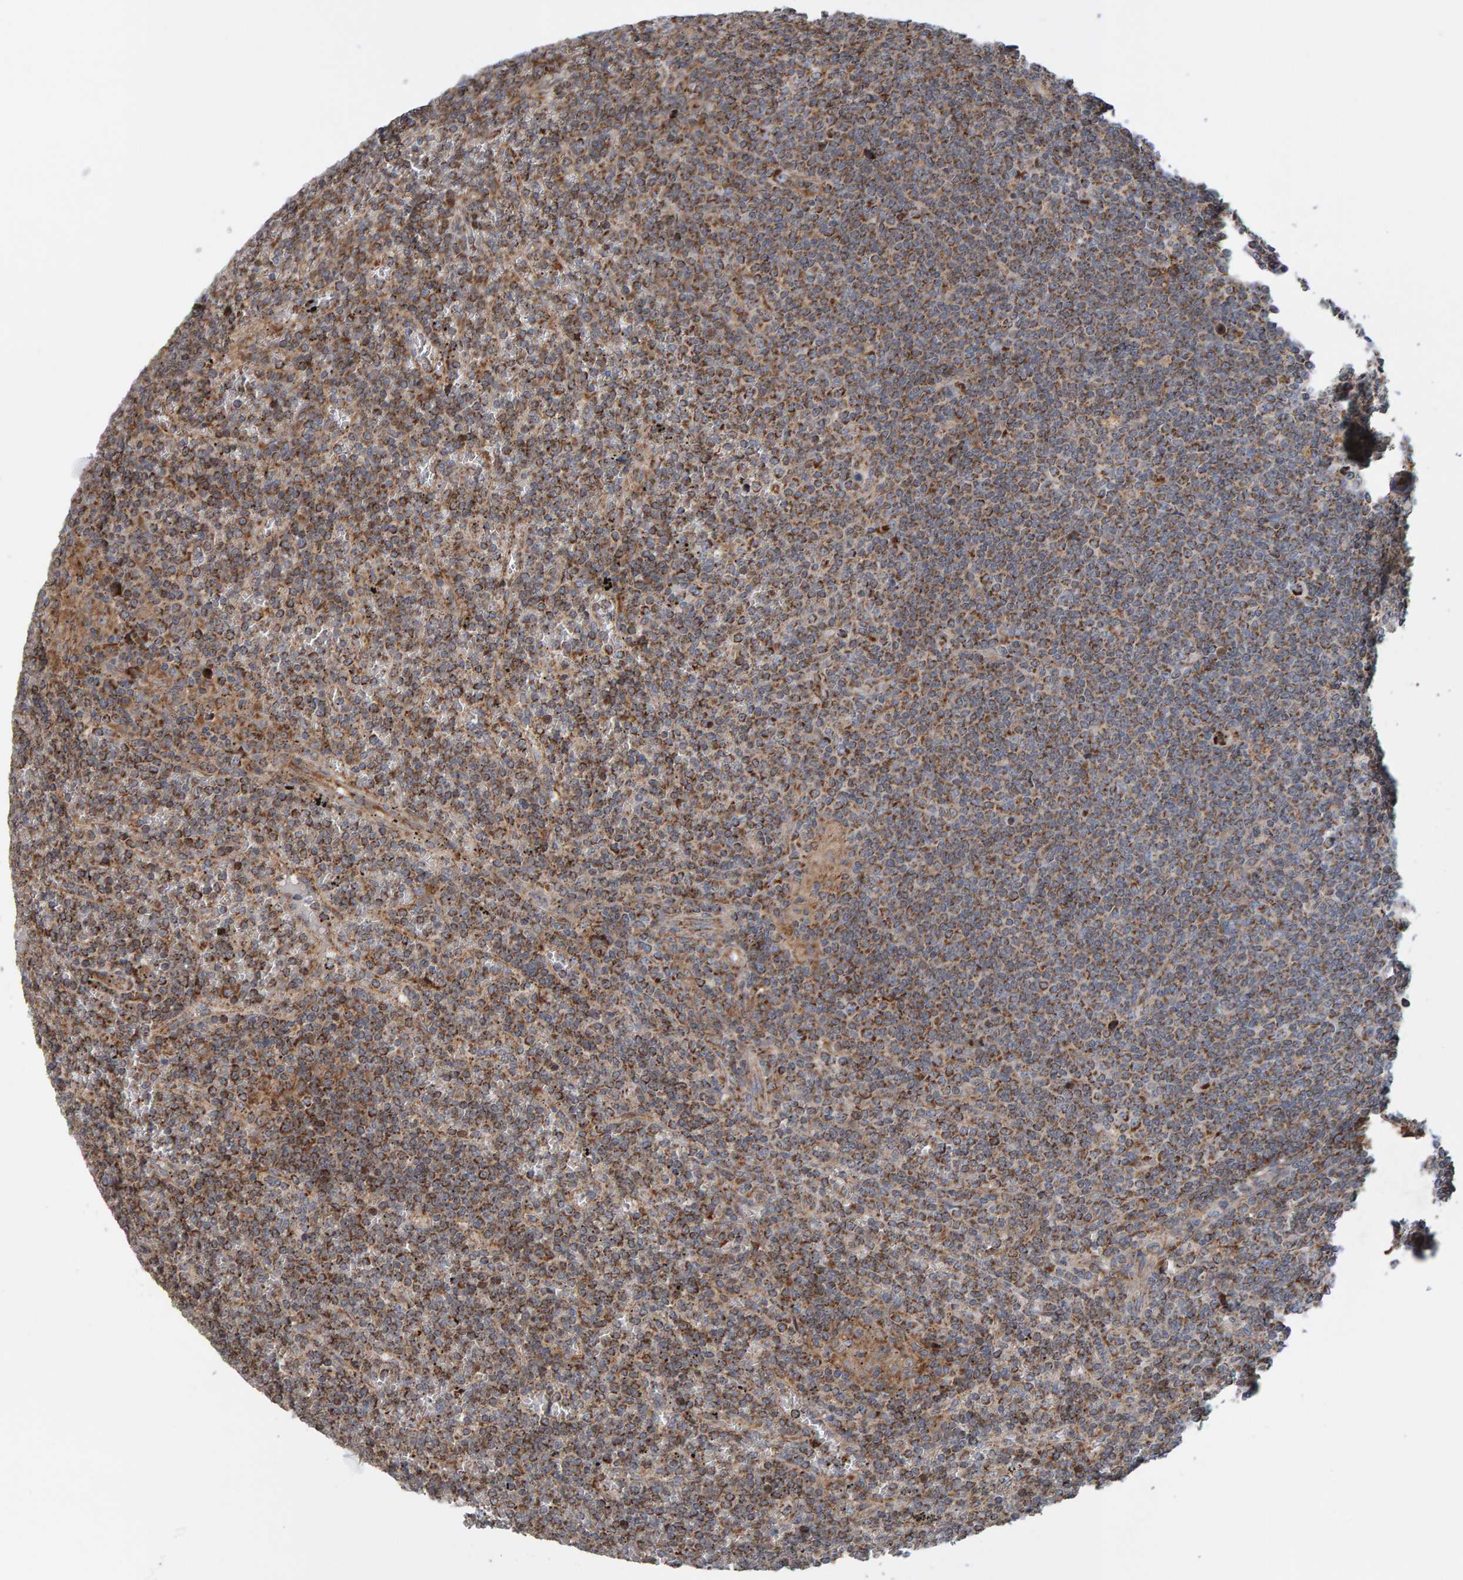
{"staining": {"intensity": "moderate", "quantity": ">75%", "location": "cytoplasmic/membranous"}, "tissue": "lymphoma", "cell_type": "Tumor cells", "image_type": "cancer", "snomed": [{"axis": "morphology", "description": "Malignant lymphoma, non-Hodgkin's type, Low grade"}, {"axis": "topography", "description": "Spleen"}], "caption": "Lymphoma tissue demonstrates moderate cytoplasmic/membranous staining in approximately >75% of tumor cells", "gene": "MRPL45", "patient": {"sex": "female", "age": 19}}